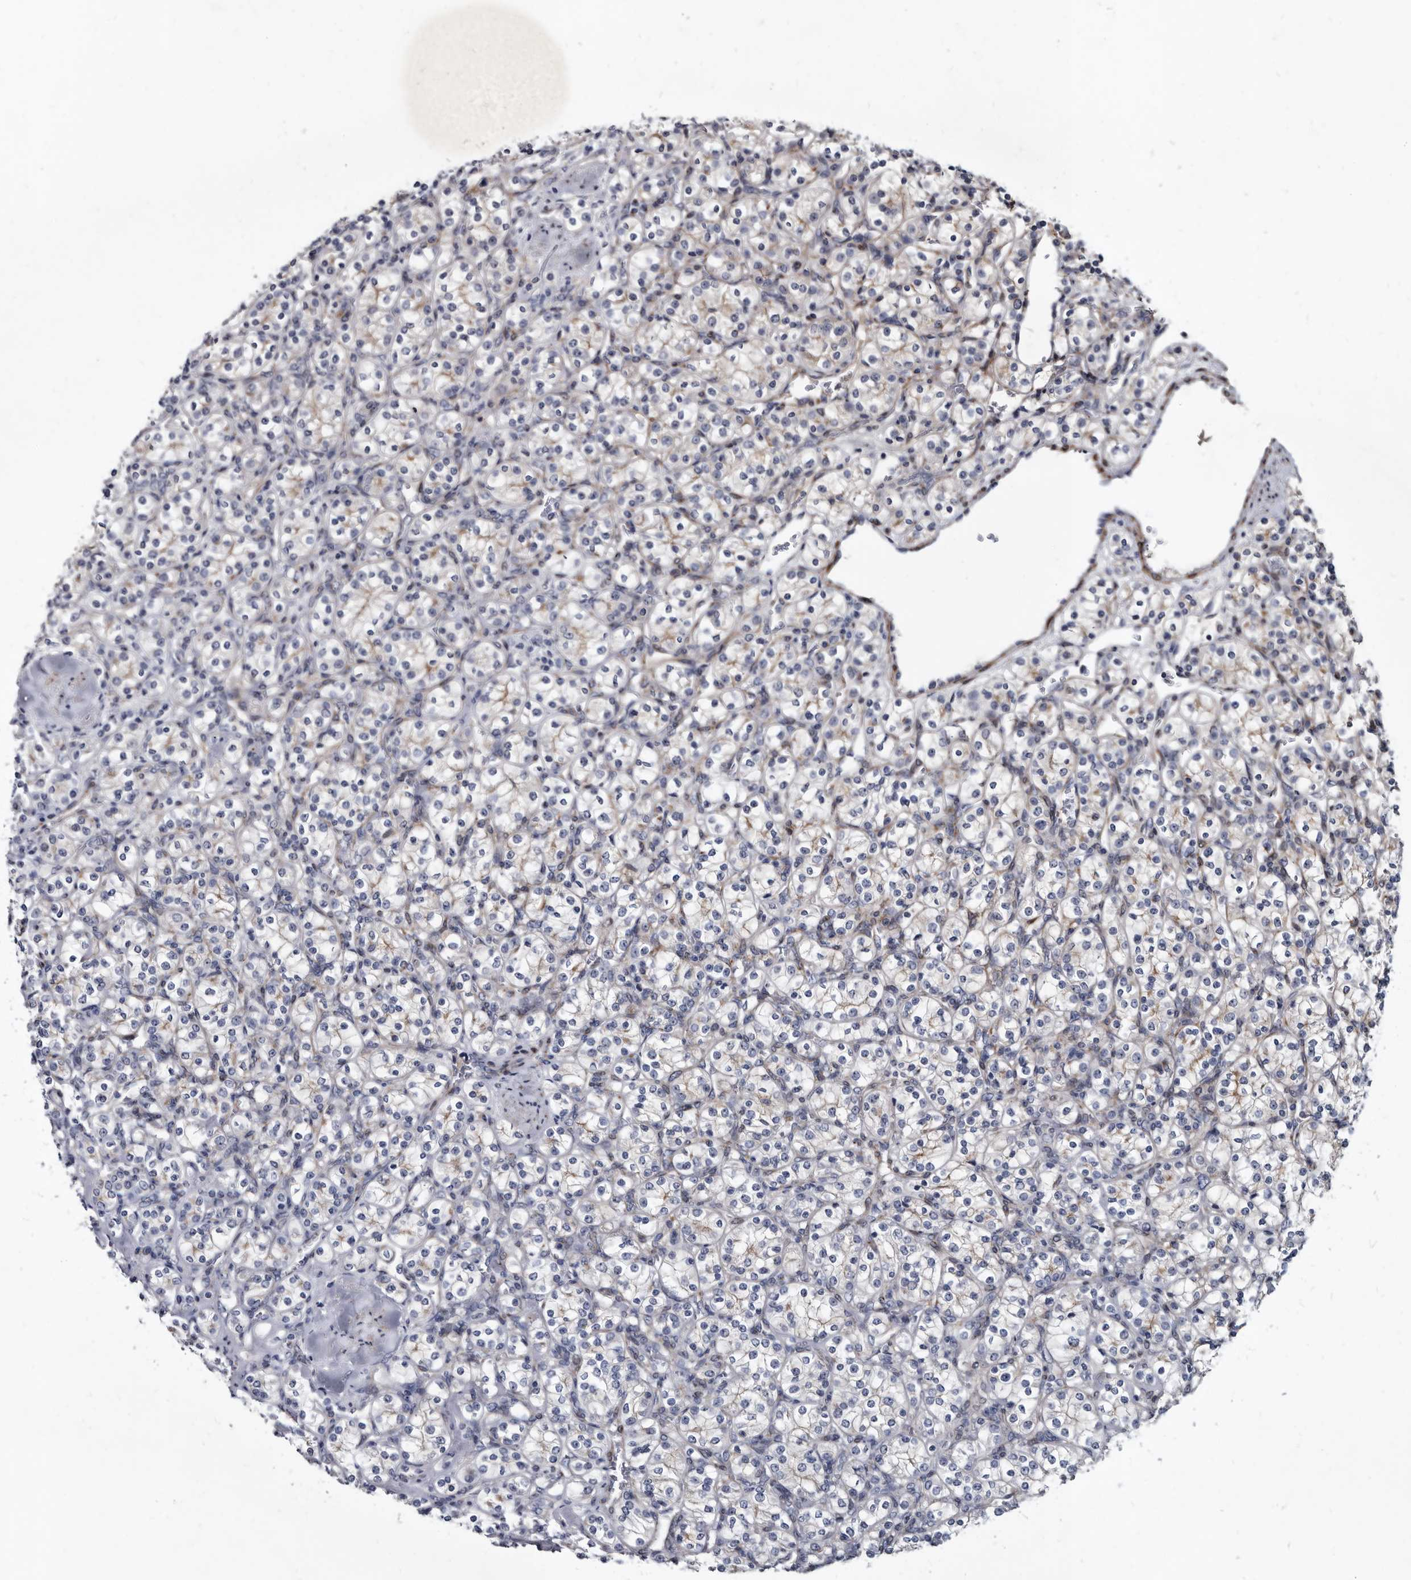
{"staining": {"intensity": "weak", "quantity": "<25%", "location": "cytoplasmic/membranous"}, "tissue": "renal cancer", "cell_type": "Tumor cells", "image_type": "cancer", "snomed": [{"axis": "morphology", "description": "Adenocarcinoma, NOS"}, {"axis": "topography", "description": "Kidney"}], "caption": "Tumor cells are negative for brown protein staining in adenocarcinoma (renal).", "gene": "PRSS8", "patient": {"sex": "male", "age": 77}}